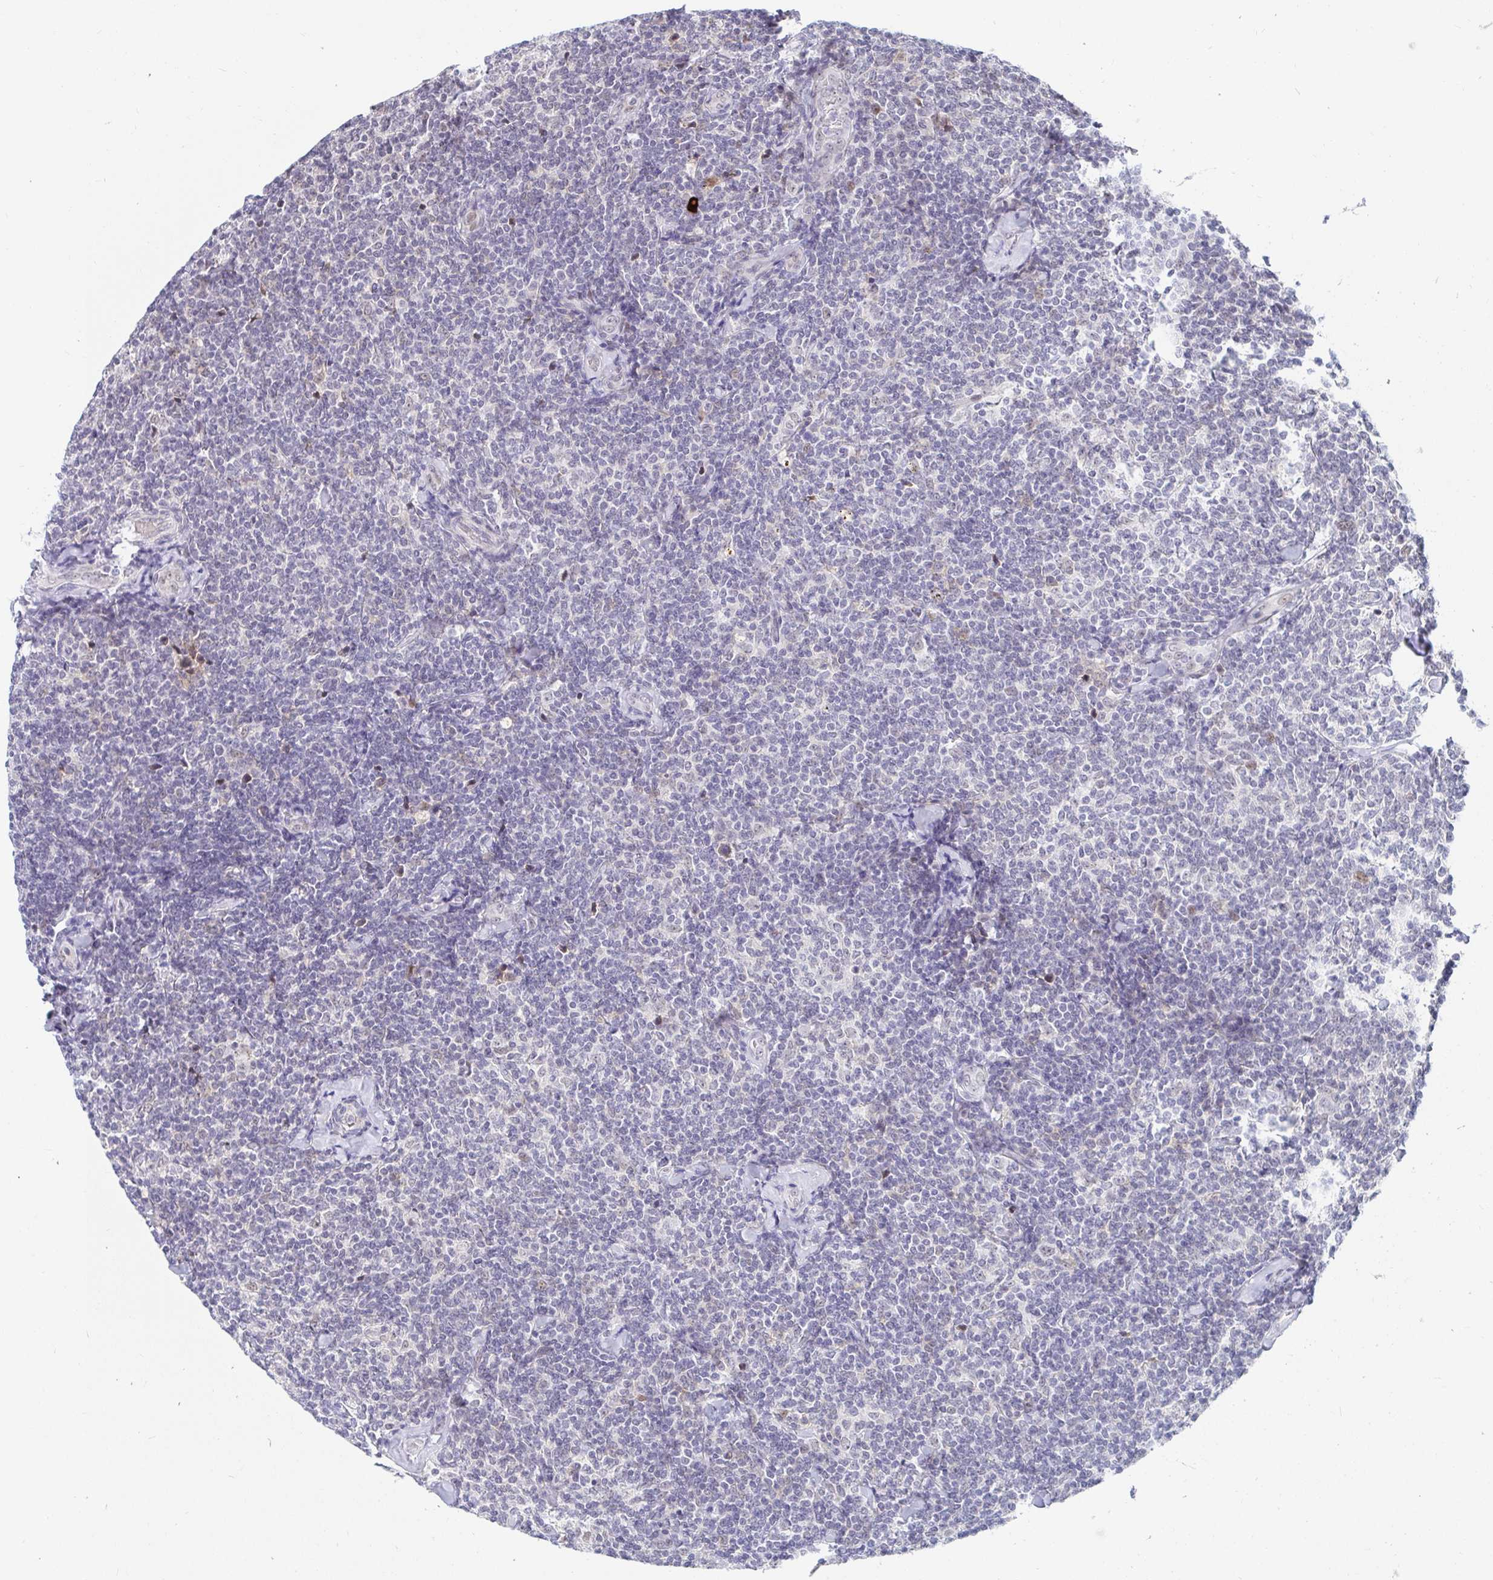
{"staining": {"intensity": "negative", "quantity": "none", "location": "none"}, "tissue": "lymphoma", "cell_type": "Tumor cells", "image_type": "cancer", "snomed": [{"axis": "morphology", "description": "Malignant lymphoma, non-Hodgkin's type, Low grade"}, {"axis": "topography", "description": "Lymph node"}], "caption": "This is an immunohistochemistry (IHC) micrograph of human malignant lymphoma, non-Hodgkin's type (low-grade). There is no expression in tumor cells.", "gene": "COL28A1", "patient": {"sex": "female", "age": 56}}